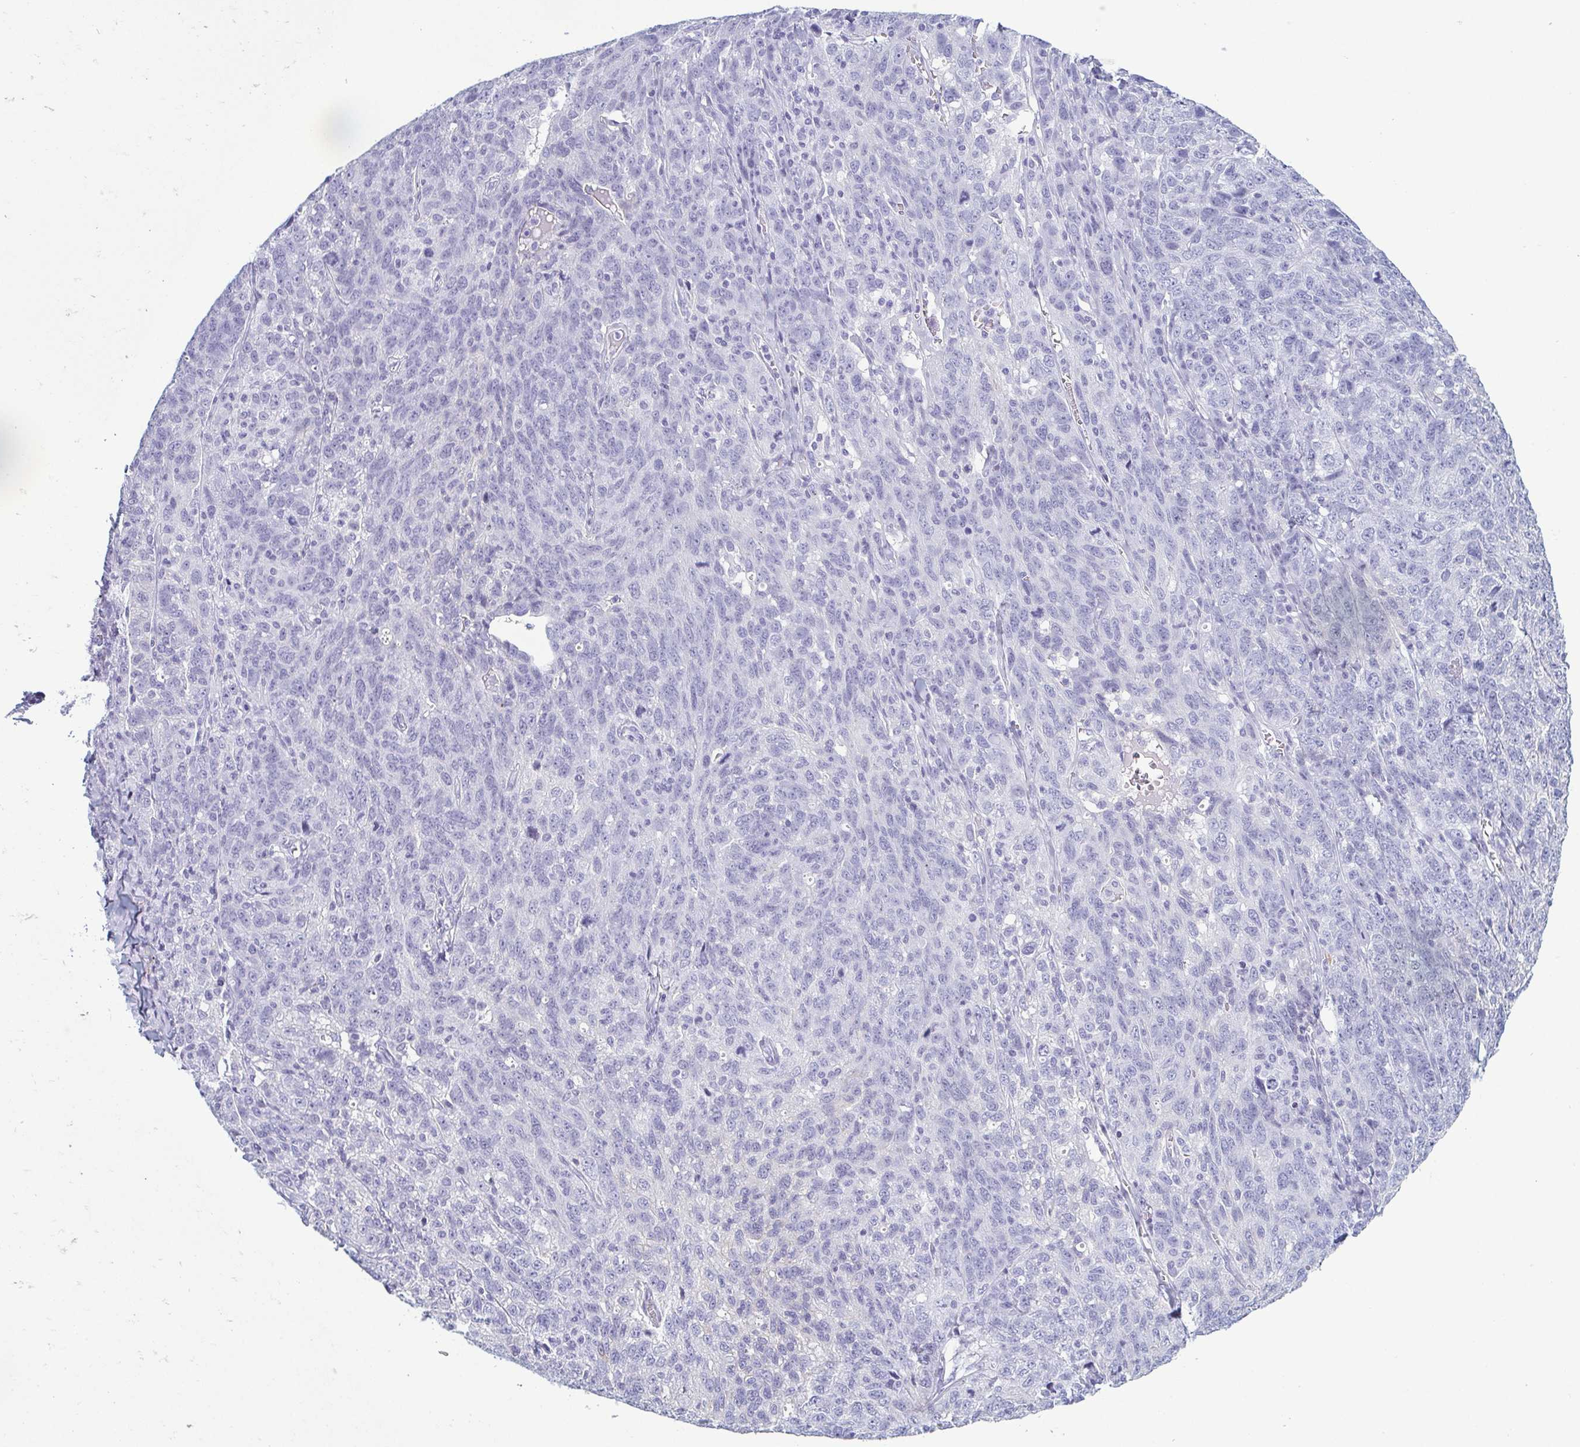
{"staining": {"intensity": "negative", "quantity": "none", "location": "none"}, "tissue": "ovarian cancer", "cell_type": "Tumor cells", "image_type": "cancer", "snomed": [{"axis": "morphology", "description": "Cystadenocarcinoma, serous, NOS"}, {"axis": "topography", "description": "Ovary"}], "caption": "Tumor cells are negative for protein expression in human serous cystadenocarcinoma (ovarian).", "gene": "KRT10", "patient": {"sex": "female", "age": 71}}